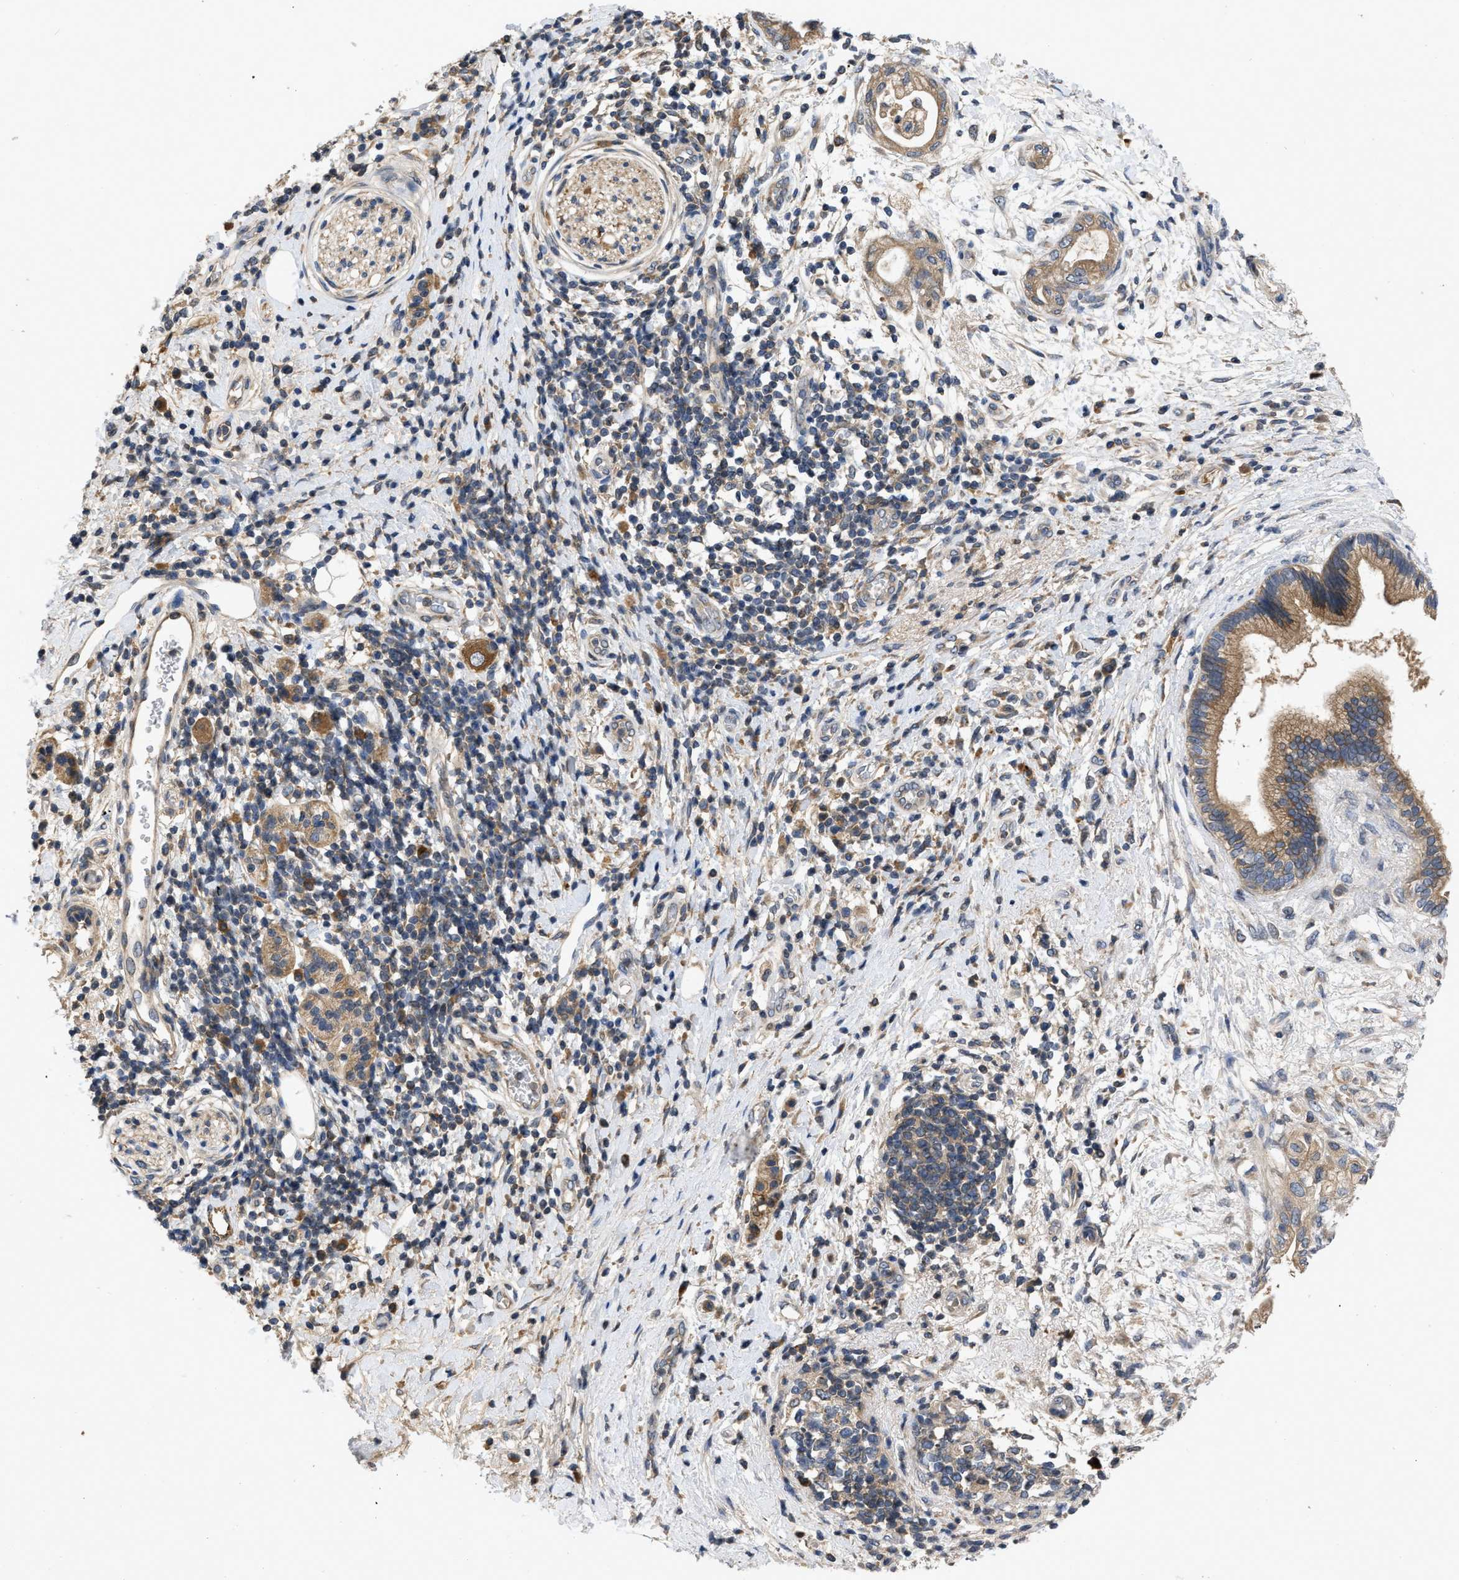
{"staining": {"intensity": "moderate", "quantity": ">75%", "location": "cytoplasmic/membranous"}, "tissue": "pancreatic cancer", "cell_type": "Tumor cells", "image_type": "cancer", "snomed": [{"axis": "morphology", "description": "Adenocarcinoma, NOS"}, {"axis": "topography", "description": "Pancreas"}], "caption": "Adenocarcinoma (pancreatic) stained with a protein marker exhibits moderate staining in tumor cells.", "gene": "VPS4A", "patient": {"sex": "female", "age": 60}}